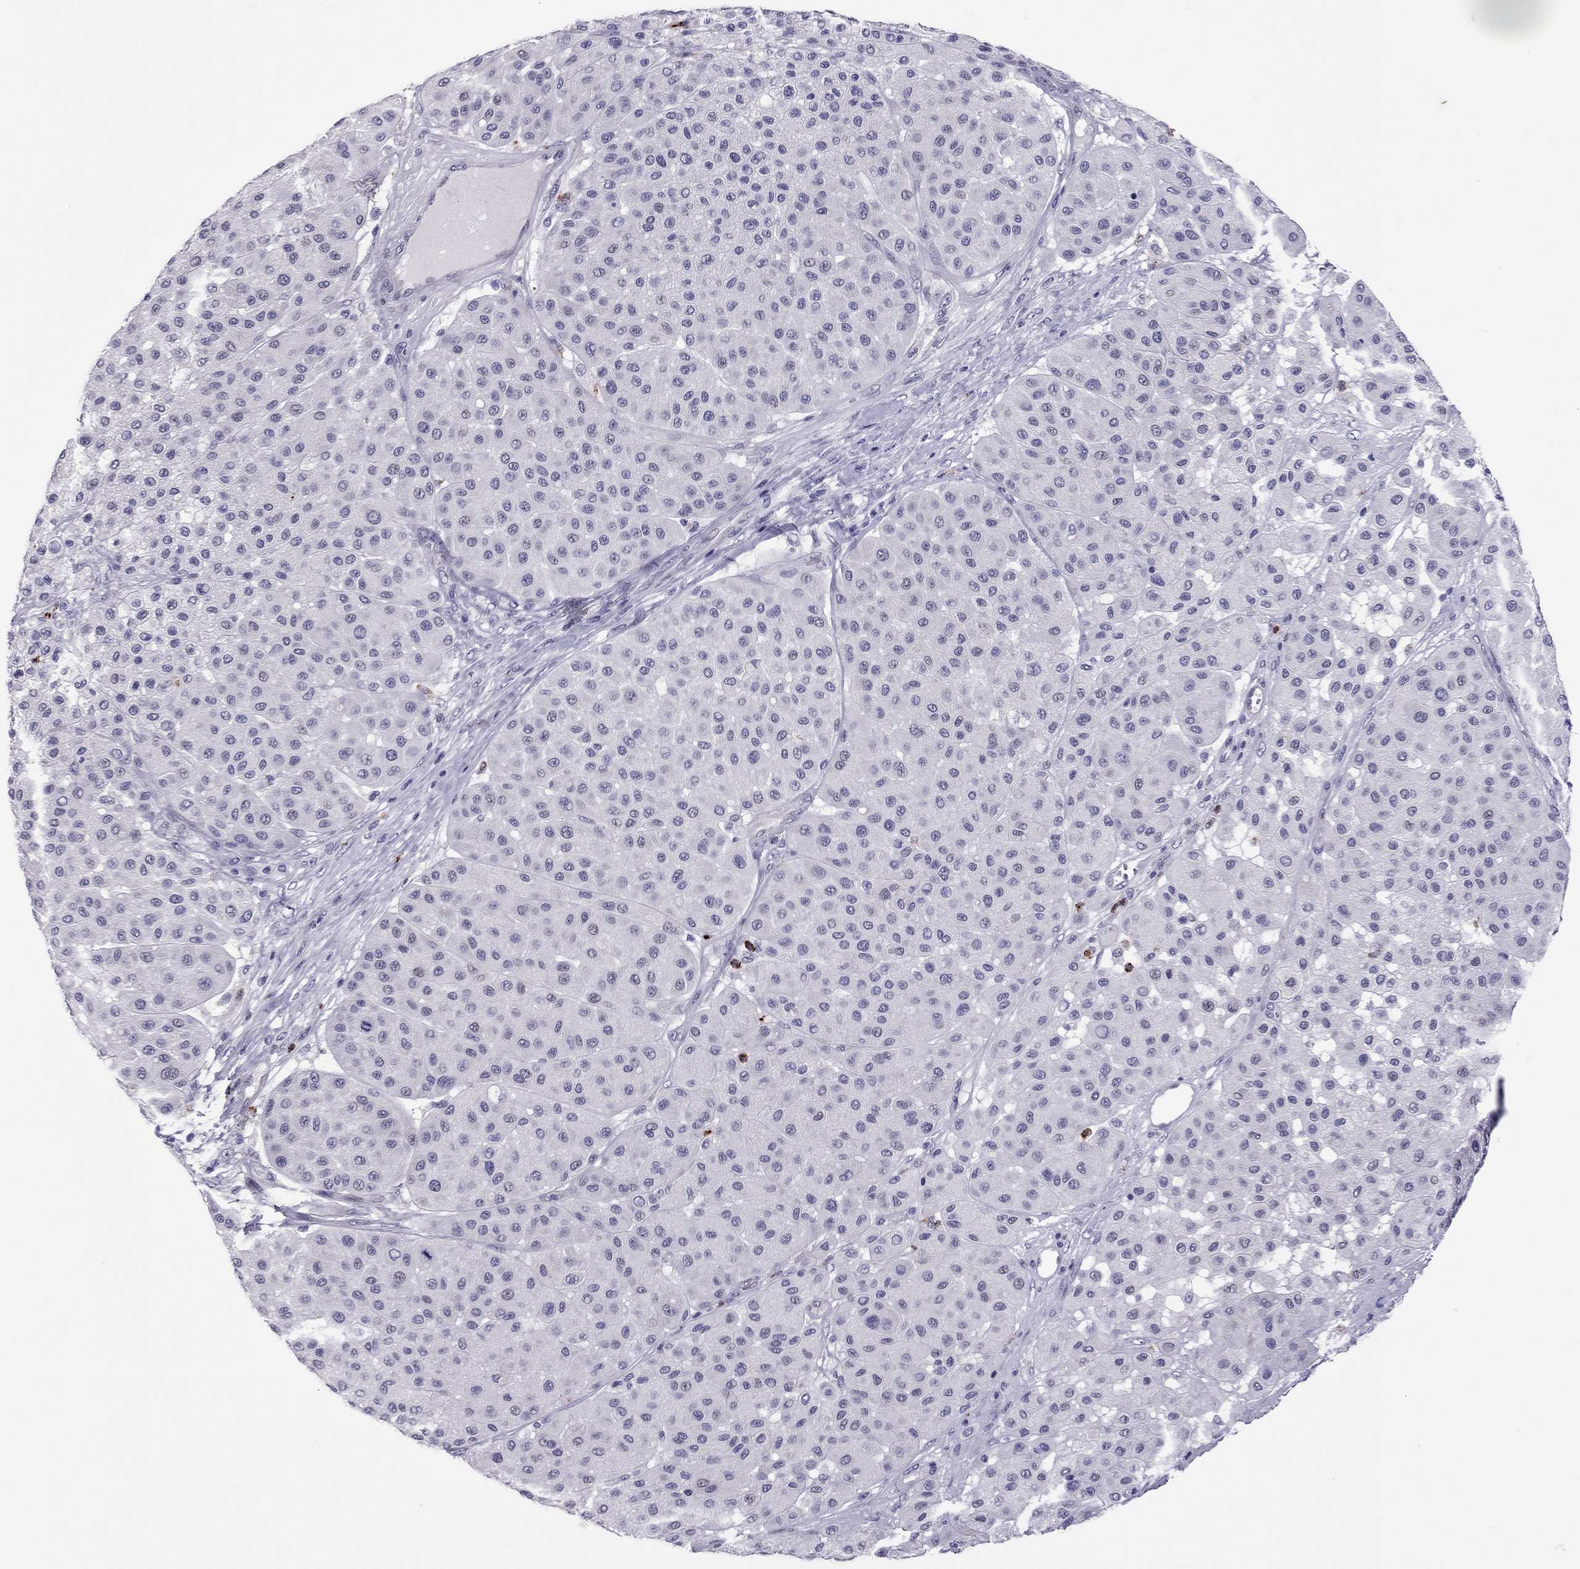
{"staining": {"intensity": "negative", "quantity": "none", "location": "none"}, "tissue": "melanoma", "cell_type": "Tumor cells", "image_type": "cancer", "snomed": [{"axis": "morphology", "description": "Malignant melanoma, Metastatic site"}, {"axis": "topography", "description": "Smooth muscle"}], "caption": "Malignant melanoma (metastatic site) was stained to show a protein in brown. There is no significant positivity in tumor cells.", "gene": "CCL27", "patient": {"sex": "male", "age": 41}}